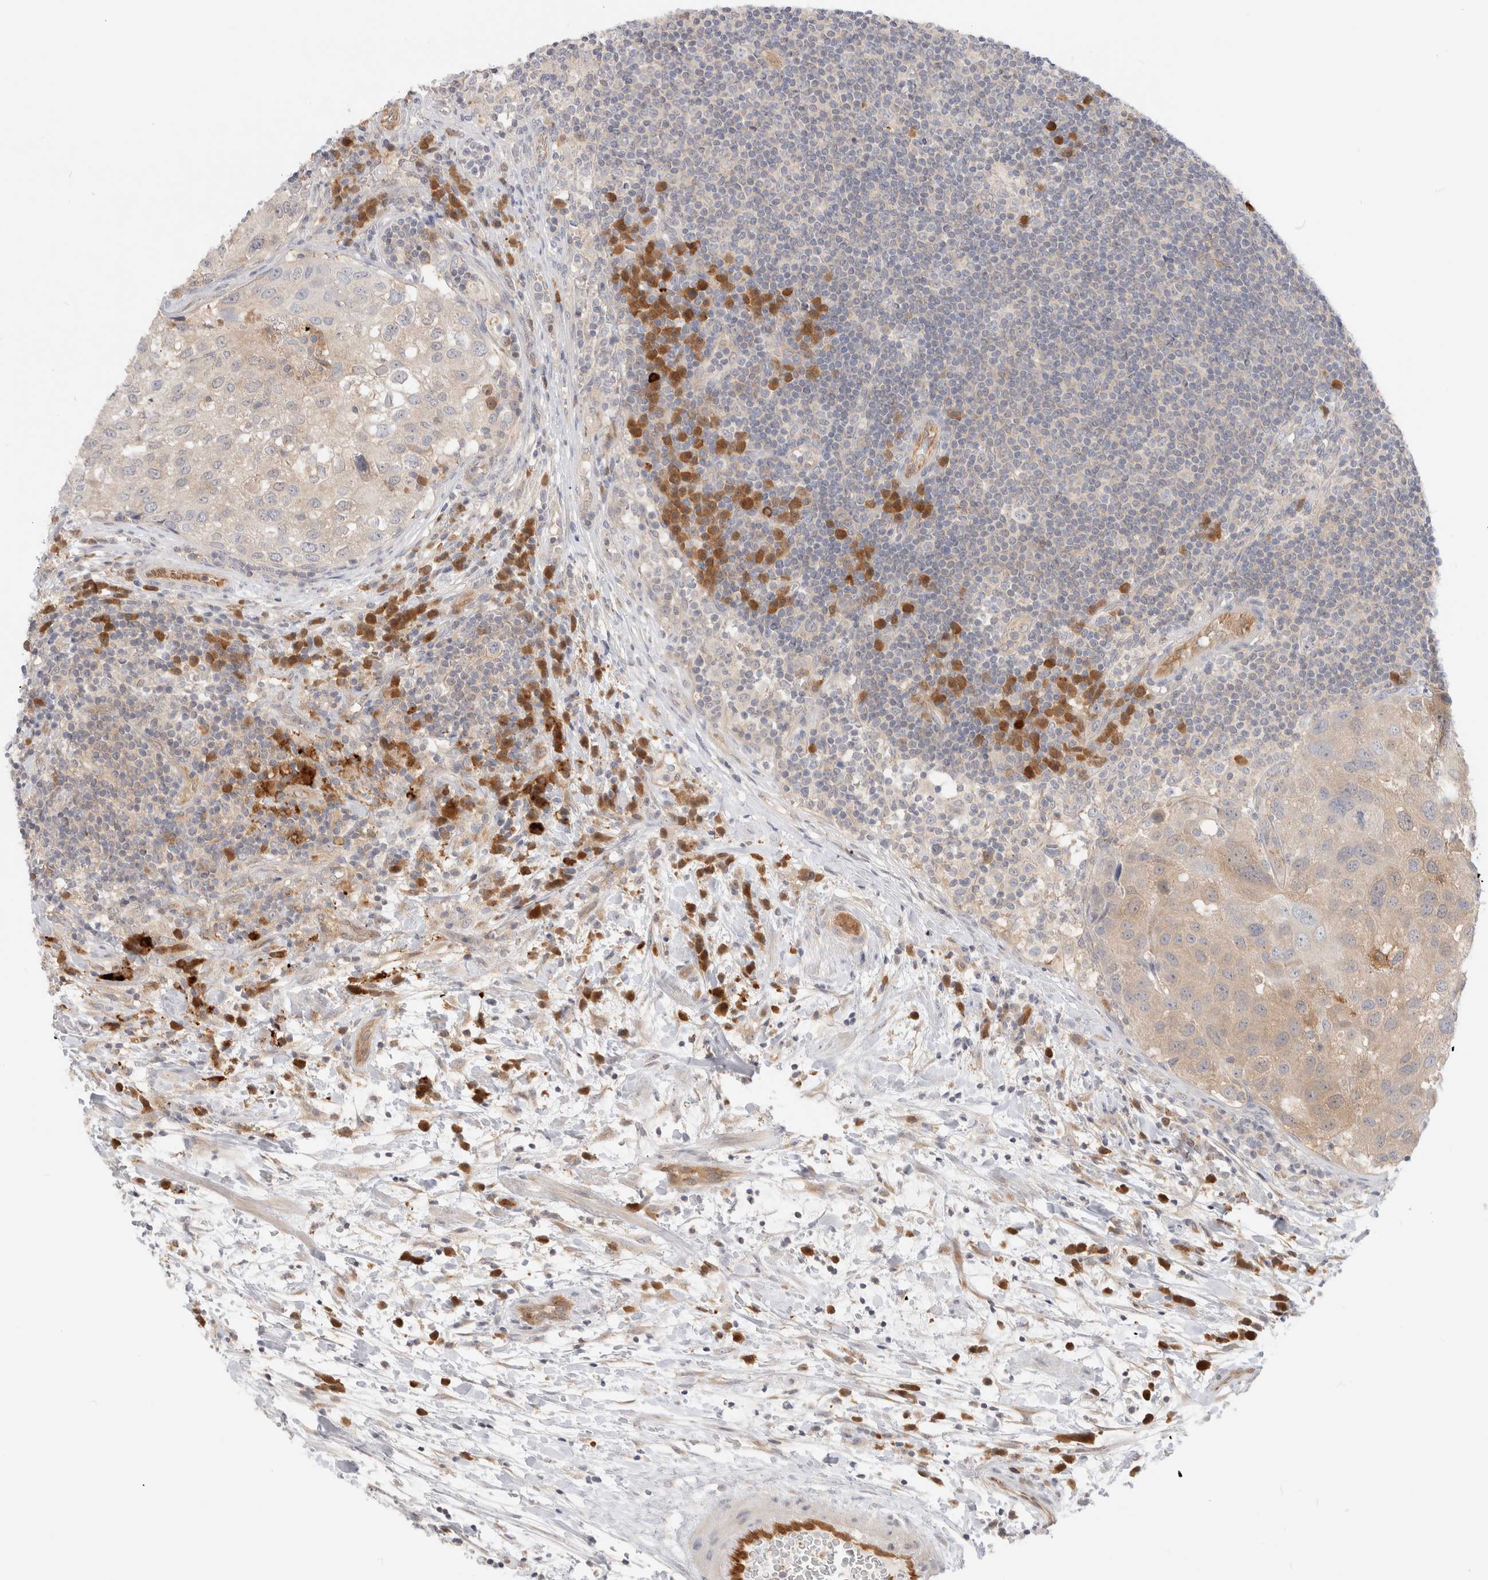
{"staining": {"intensity": "negative", "quantity": "none", "location": "none"}, "tissue": "urothelial cancer", "cell_type": "Tumor cells", "image_type": "cancer", "snomed": [{"axis": "morphology", "description": "Urothelial carcinoma, High grade"}, {"axis": "topography", "description": "Lymph node"}, {"axis": "topography", "description": "Urinary bladder"}], "caption": "This is a histopathology image of immunohistochemistry (IHC) staining of urothelial cancer, which shows no positivity in tumor cells.", "gene": "EFCAB13", "patient": {"sex": "male", "age": 51}}